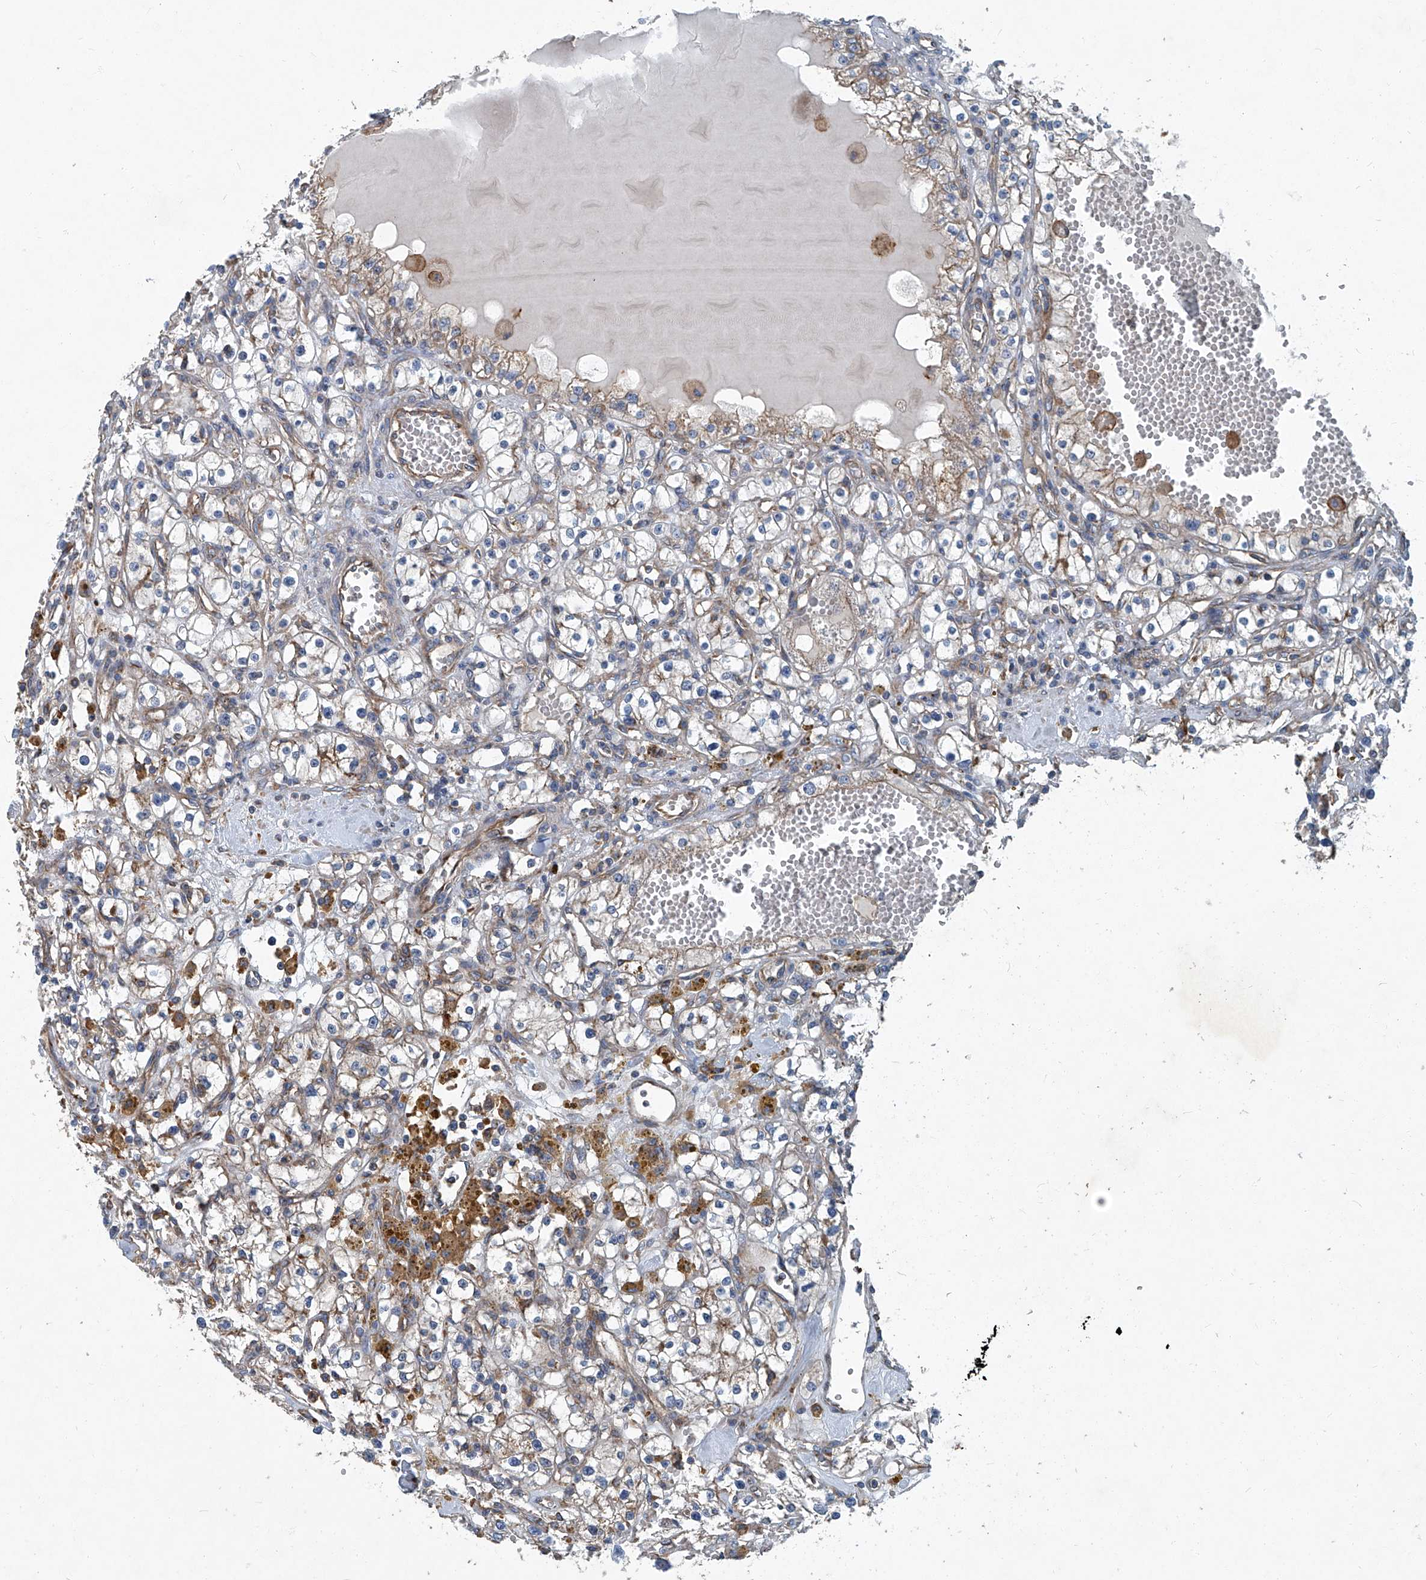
{"staining": {"intensity": "weak", "quantity": "25%-75%", "location": "cytoplasmic/membranous"}, "tissue": "renal cancer", "cell_type": "Tumor cells", "image_type": "cancer", "snomed": [{"axis": "morphology", "description": "Adenocarcinoma, NOS"}, {"axis": "topography", "description": "Kidney"}], "caption": "High-magnification brightfield microscopy of adenocarcinoma (renal) stained with DAB (3,3'-diaminobenzidine) (brown) and counterstained with hematoxylin (blue). tumor cells exhibit weak cytoplasmic/membranous staining is present in about25%-75% of cells. (DAB (3,3'-diaminobenzidine) IHC with brightfield microscopy, high magnification).", "gene": "PIGH", "patient": {"sex": "male", "age": 56}}